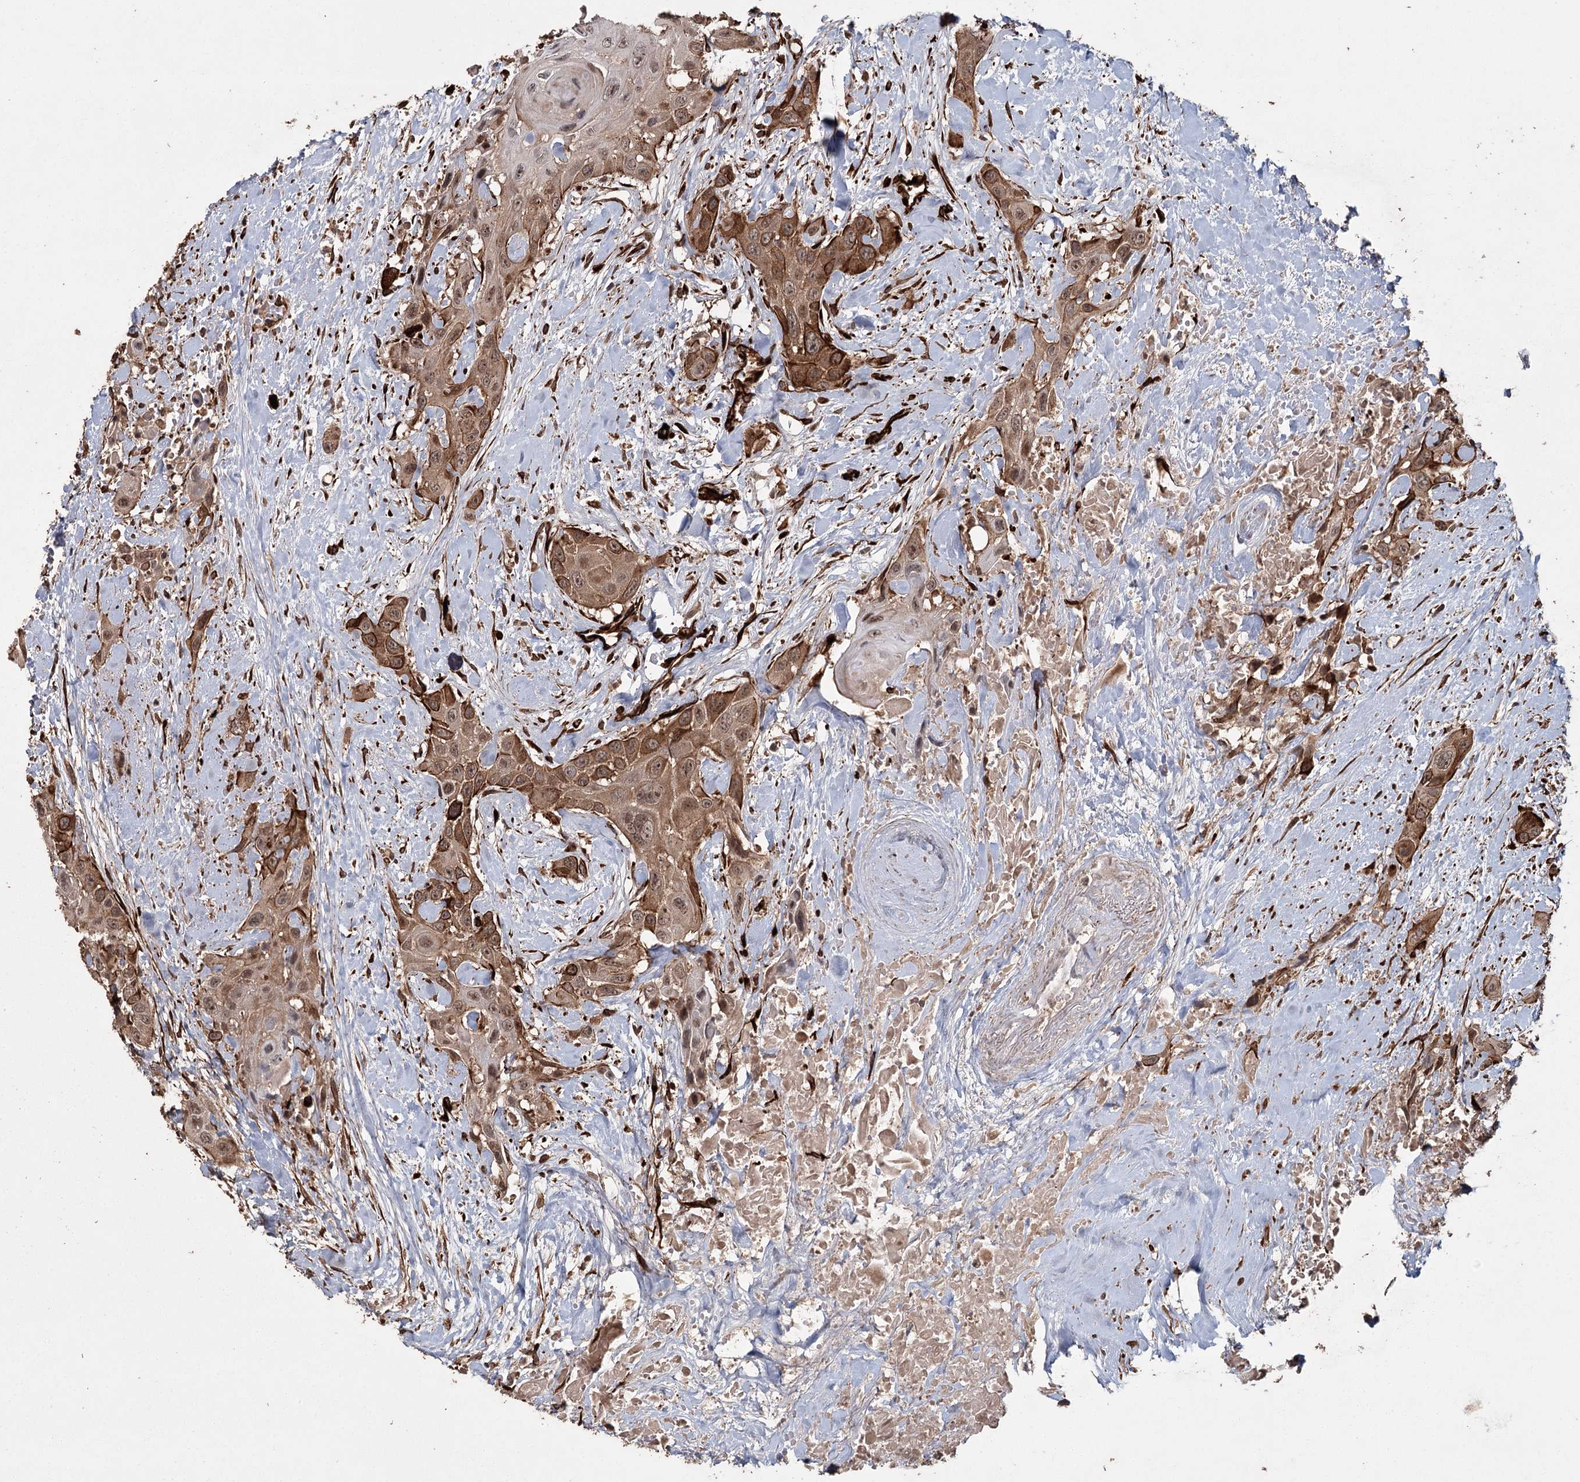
{"staining": {"intensity": "strong", "quantity": "25%-75%", "location": "cytoplasmic/membranous,nuclear"}, "tissue": "head and neck cancer", "cell_type": "Tumor cells", "image_type": "cancer", "snomed": [{"axis": "morphology", "description": "Squamous cell carcinoma, NOS"}, {"axis": "topography", "description": "Head-Neck"}], "caption": "A brown stain highlights strong cytoplasmic/membranous and nuclear staining of a protein in human squamous cell carcinoma (head and neck) tumor cells. Nuclei are stained in blue.", "gene": "RPAP3", "patient": {"sex": "male", "age": 81}}